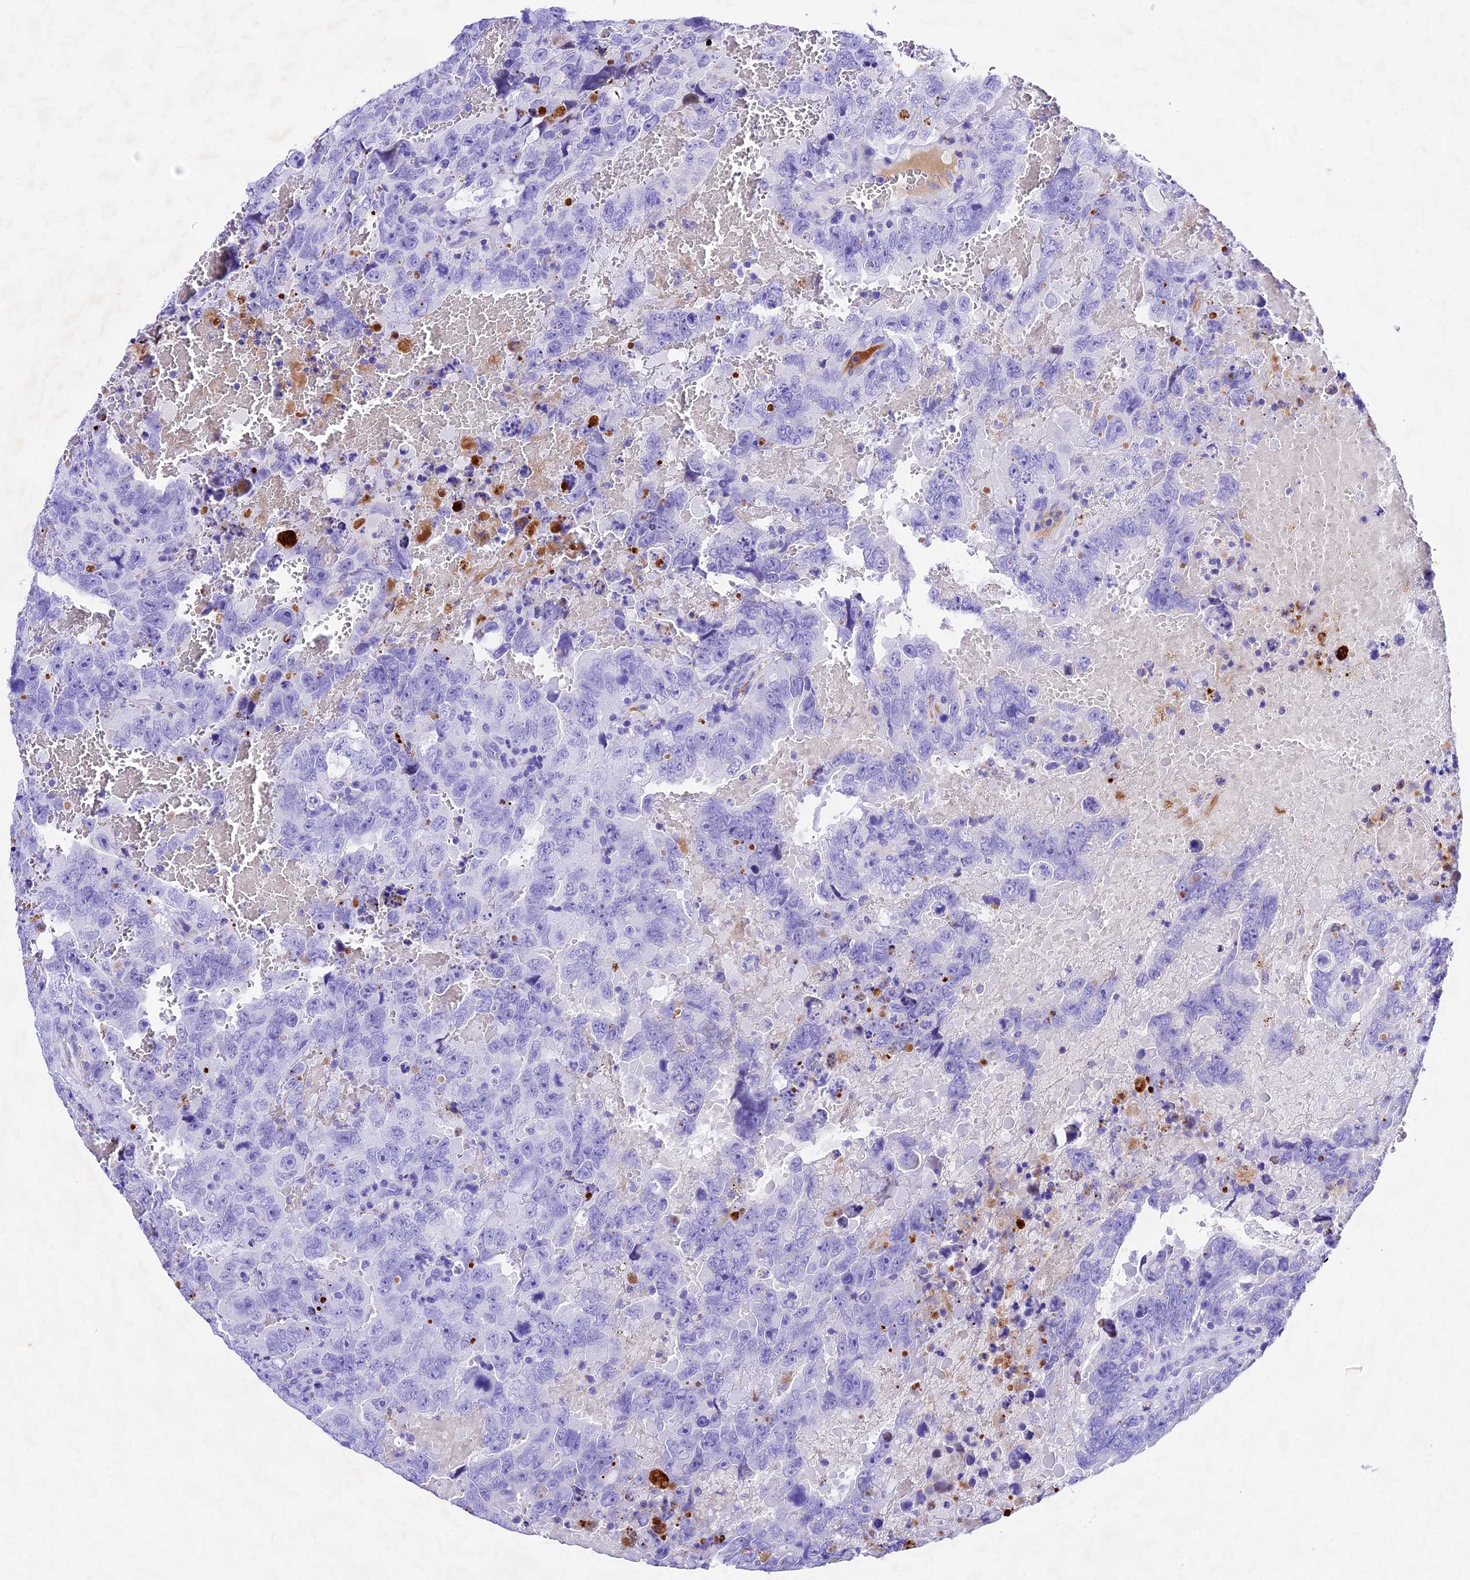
{"staining": {"intensity": "negative", "quantity": "none", "location": "none"}, "tissue": "testis cancer", "cell_type": "Tumor cells", "image_type": "cancer", "snomed": [{"axis": "morphology", "description": "Carcinoma, Embryonal, NOS"}, {"axis": "topography", "description": "Testis"}], "caption": "The histopathology image displays no staining of tumor cells in testis cancer.", "gene": "PSG11", "patient": {"sex": "male", "age": 45}}